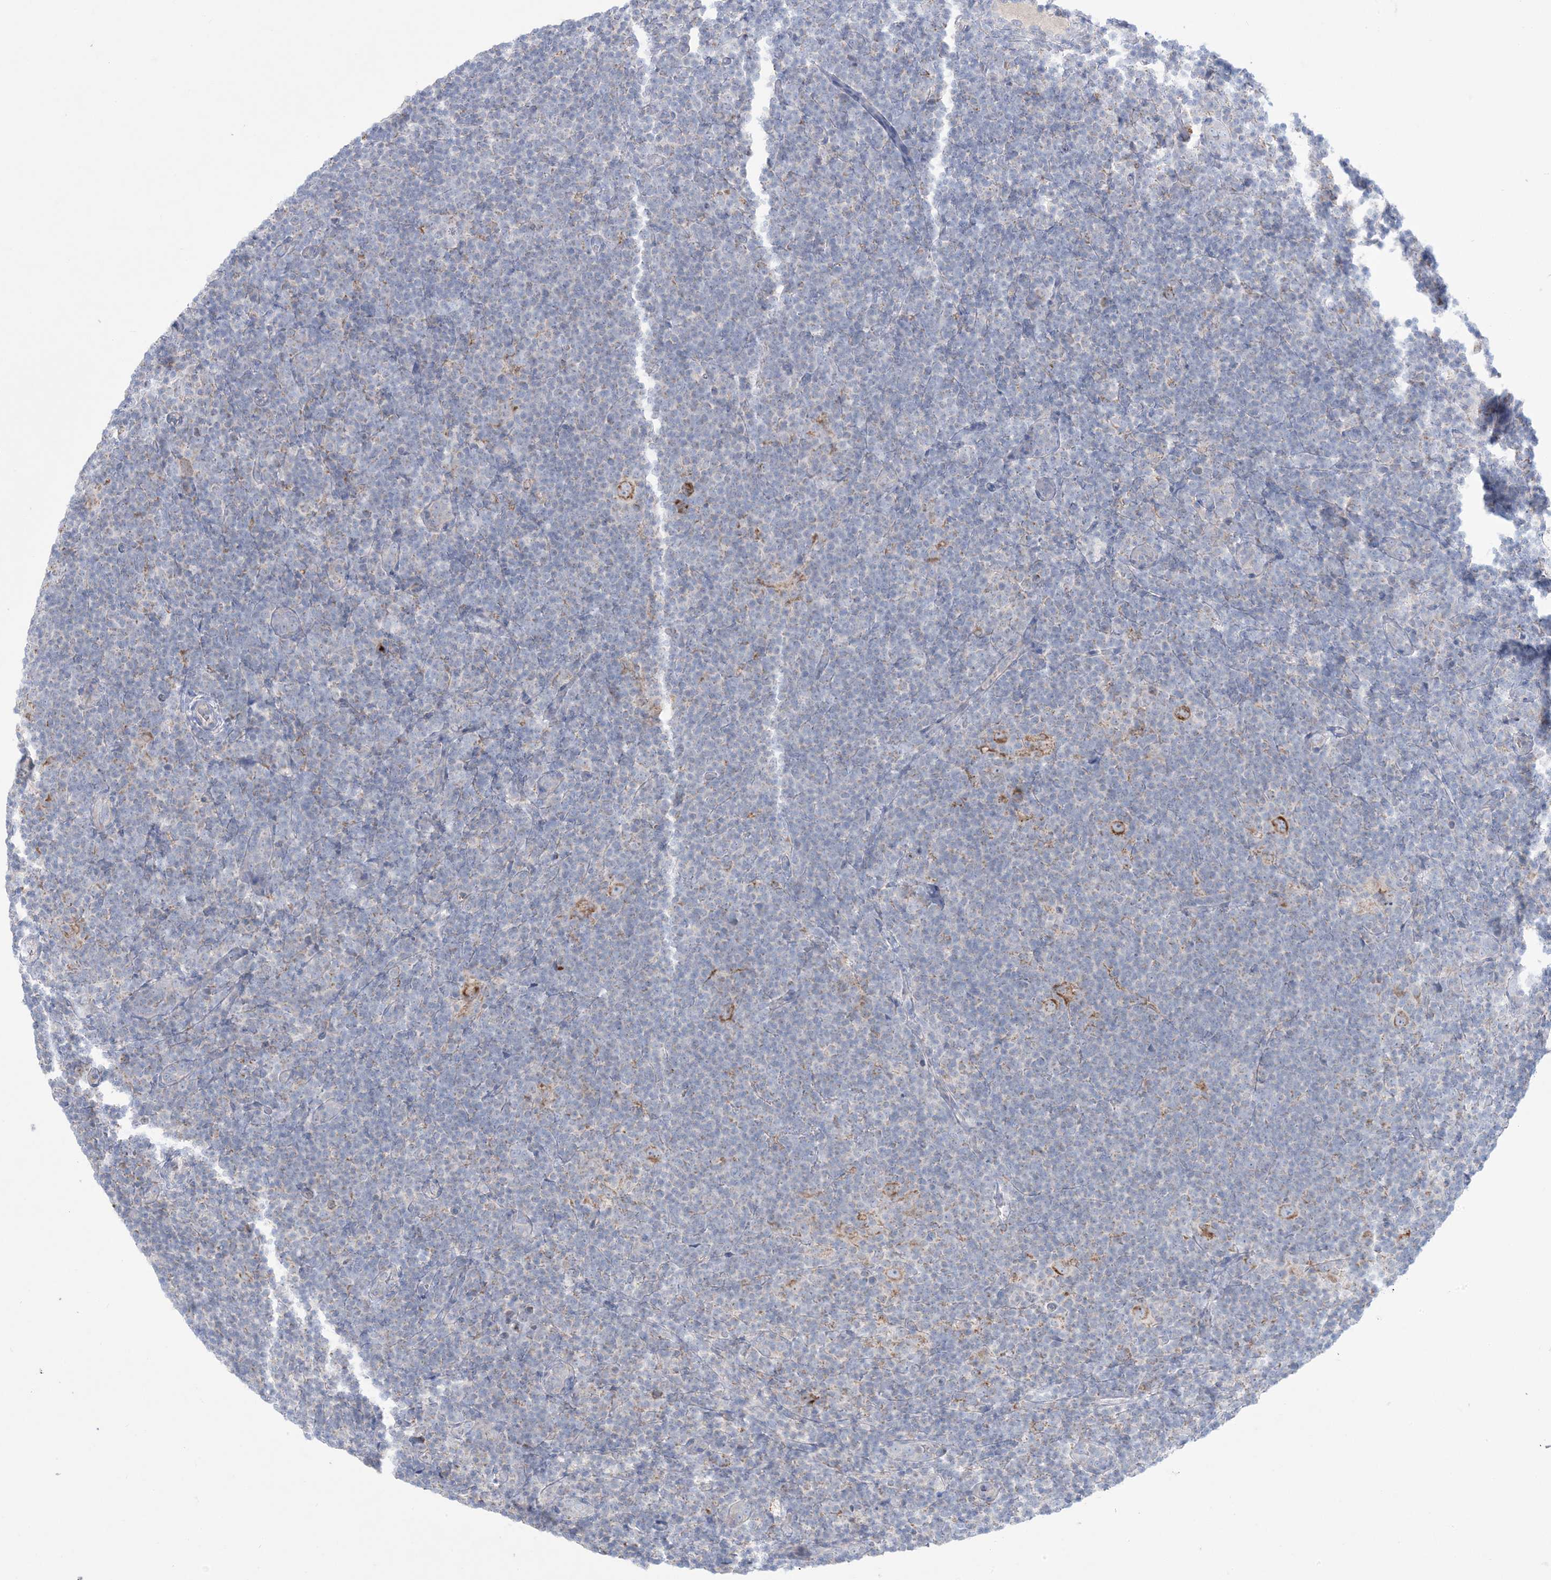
{"staining": {"intensity": "moderate", "quantity": ">75%", "location": "cytoplasmic/membranous"}, "tissue": "lymphoma", "cell_type": "Tumor cells", "image_type": "cancer", "snomed": [{"axis": "morphology", "description": "Hodgkin's disease, NOS"}, {"axis": "topography", "description": "Lymph node"}], "caption": "This is an image of immunohistochemistry (IHC) staining of lymphoma, which shows moderate positivity in the cytoplasmic/membranous of tumor cells.", "gene": "KCTD6", "patient": {"sex": "female", "age": 57}}